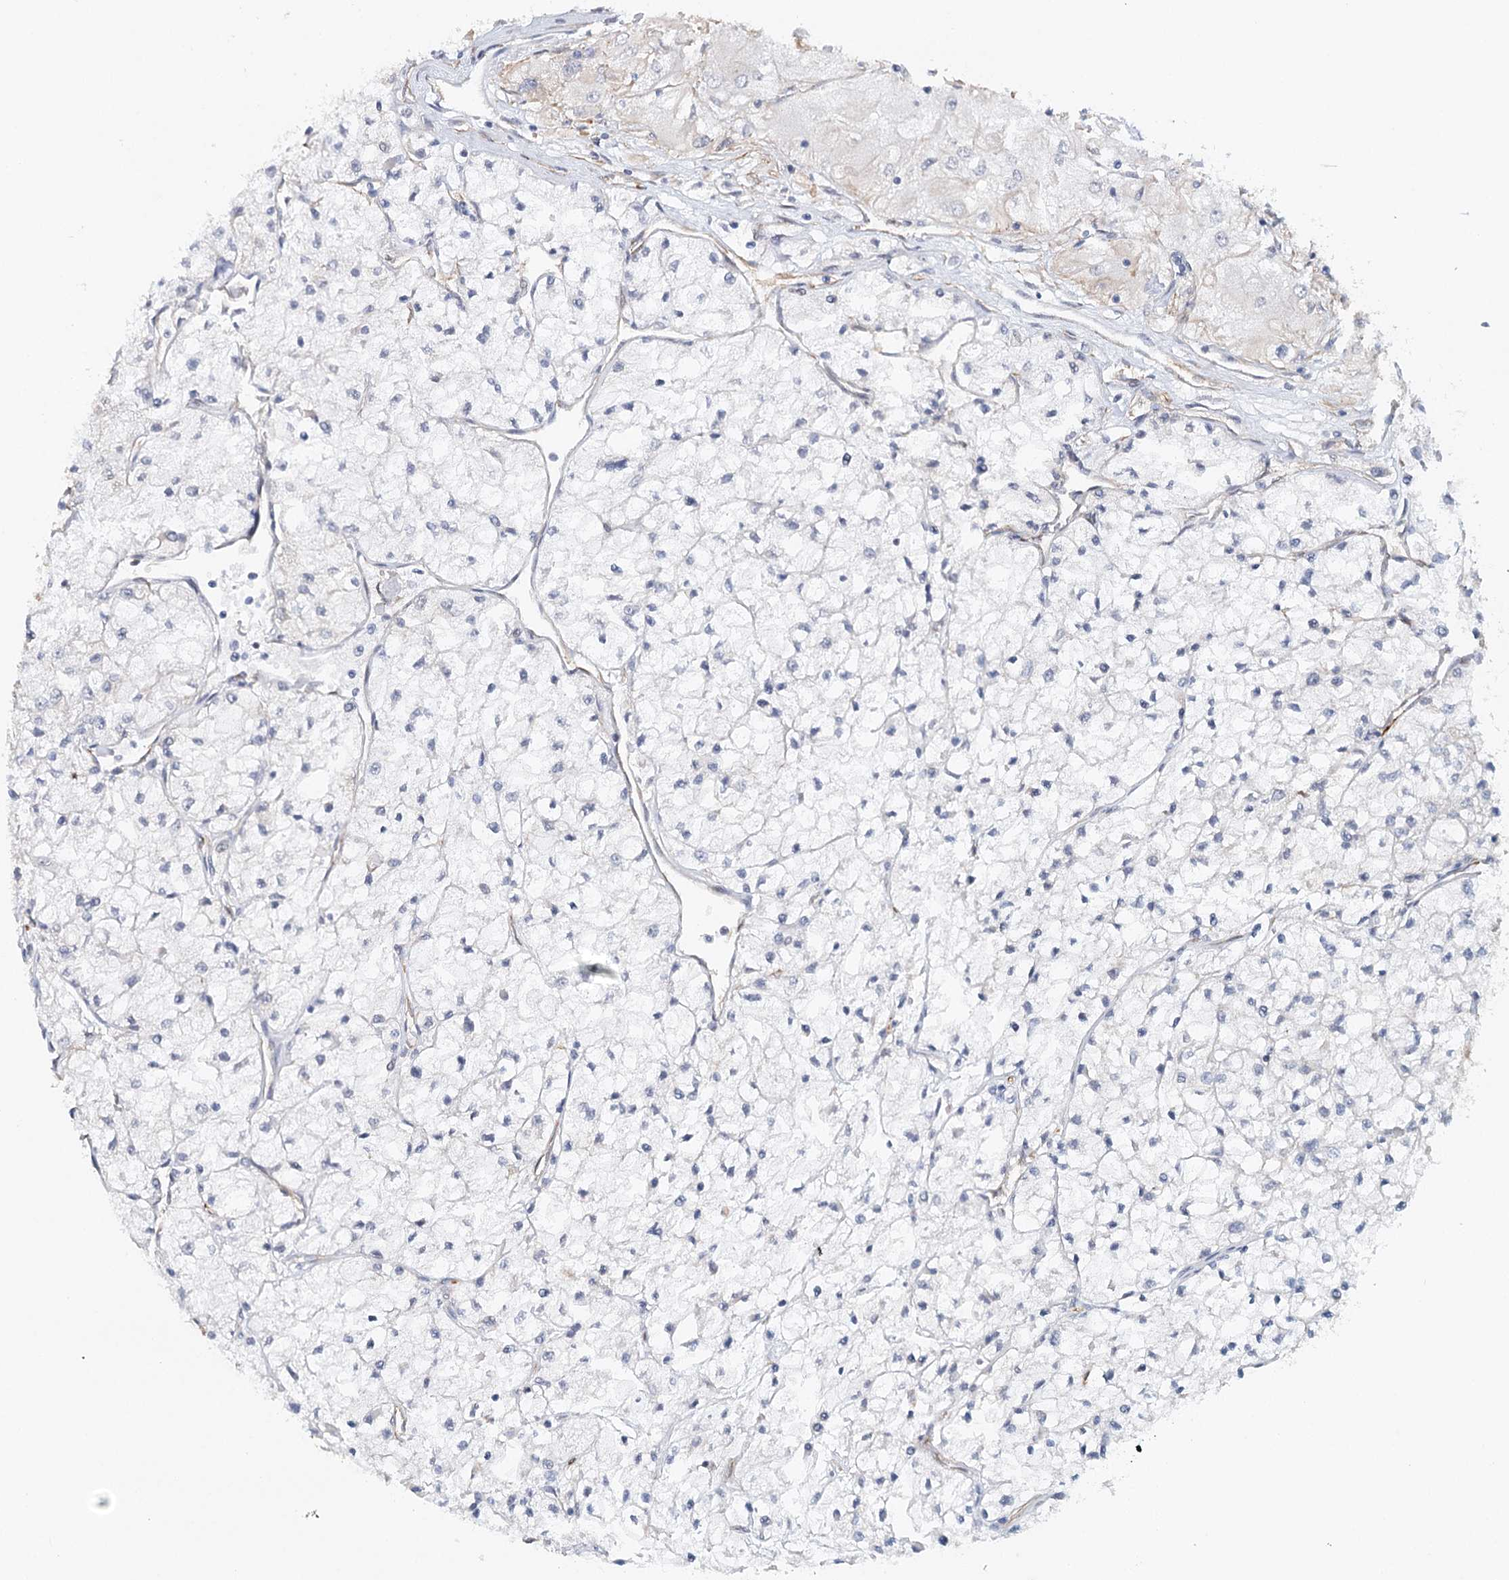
{"staining": {"intensity": "negative", "quantity": "none", "location": "none"}, "tissue": "renal cancer", "cell_type": "Tumor cells", "image_type": "cancer", "snomed": [{"axis": "morphology", "description": "Adenocarcinoma, NOS"}, {"axis": "topography", "description": "Kidney"}], "caption": "IHC micrograph of human renal cancer stained for a protein (brown), which exhibits no staining in tumor cells. (DAB IHC visualized using brightfield microscopy, high magnification).", "gene": "SYNPO", "patient": {"sex": "male", "age": 80}}